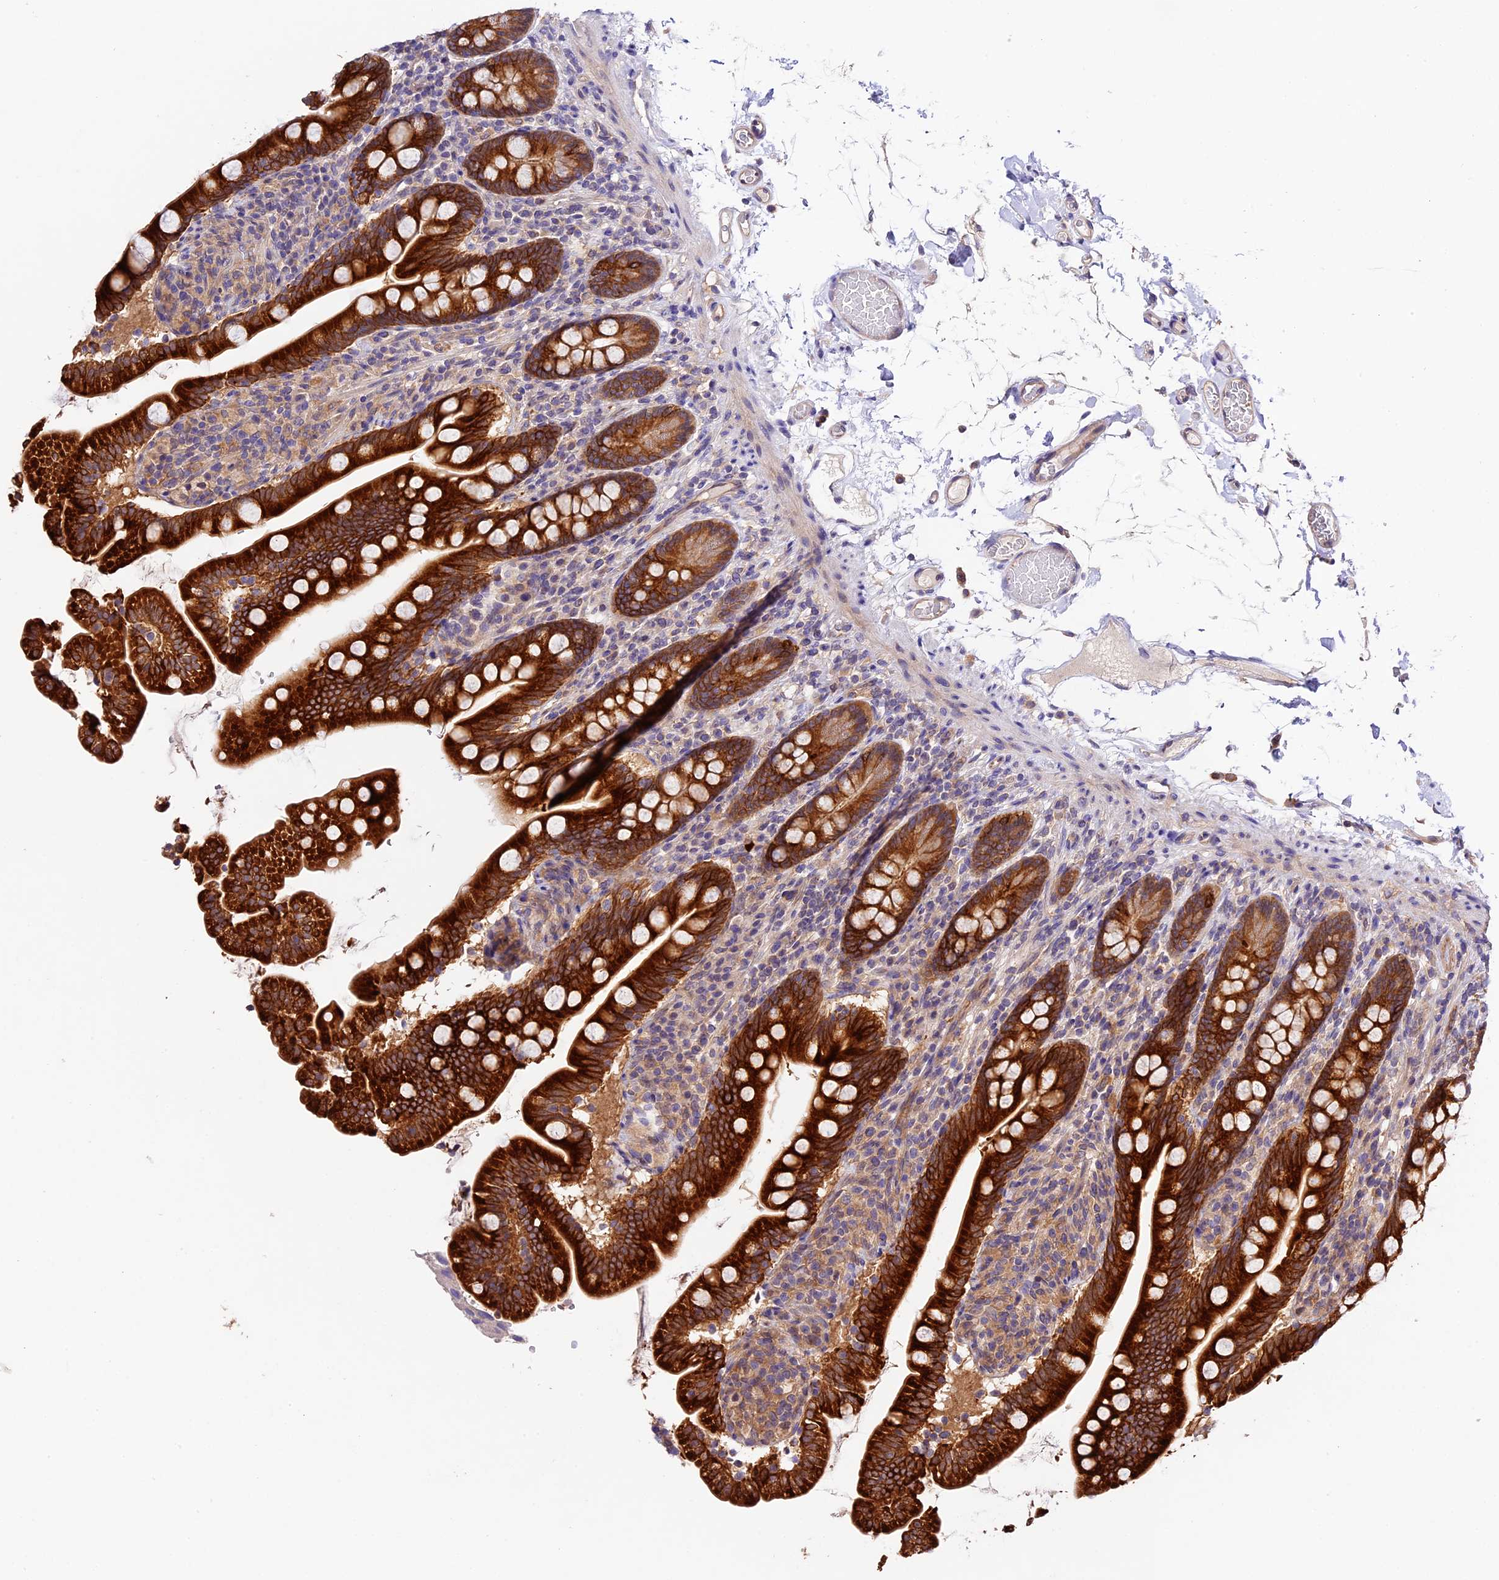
{"staining": {"intensity": "strong", "quantity": ">75%", "location": "cytoplasmic/membranous"}, "tissue": "small intestine", "cell_type": "Glandular cells", "image_type": "normal", "snomed": [{"axis": "morphology", "description": "Normal tissue, NOS"}, {"axis": "topography", "description": "Small intestine"}], "caption": "Immunohistochemical staining of benign small intestine demonstrates strong cytoplasmic/membranous protein expression in about >75% of glandular cells.", "gene": "CES3", "patient": {"sex": "female", "age": 64}}